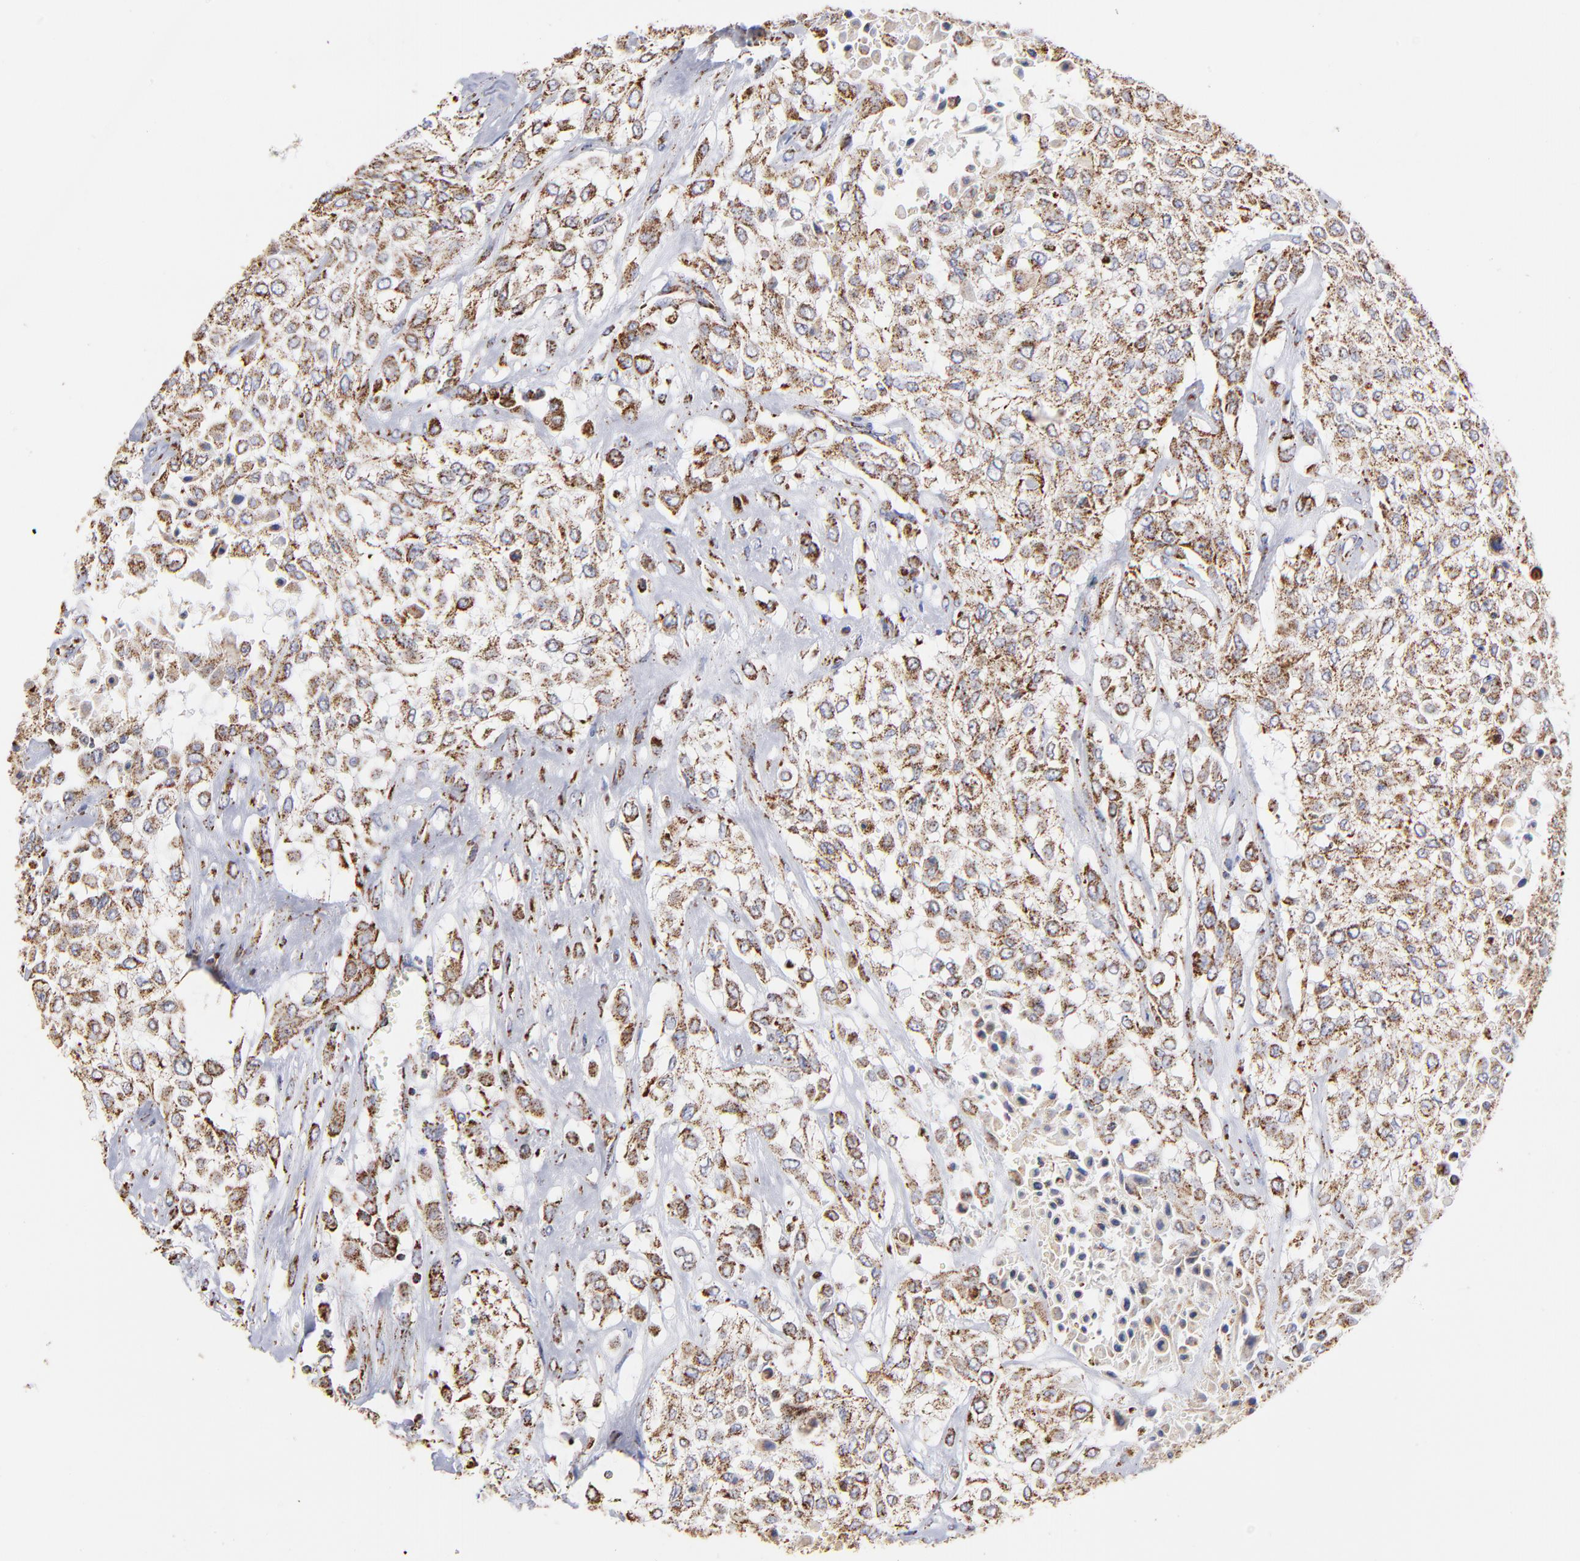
{"staining": {"intensity": "moderate", "quantity": ">75%", "location": "cytoplasmic/membranous"}, "tissue": "urothelial cancer", "cell_type": "Tumor cells", "image_type": "cancer", "snomed": [{"axis": "morphology", "description": "Urothelial carcinoma, High grade"}, {"axis": "topography", "description": "Urinary bladder"}], "caption": "A high-resolution micrograph shows immunohistochemistry (IHC) staining of high-grade urothelial carcinoma, which reveals moderate cytoplasmic/membranous staining in about >75% of tumor cells.", "gene": "PHB1", "patient": {"sex": "male", "age": 57}}